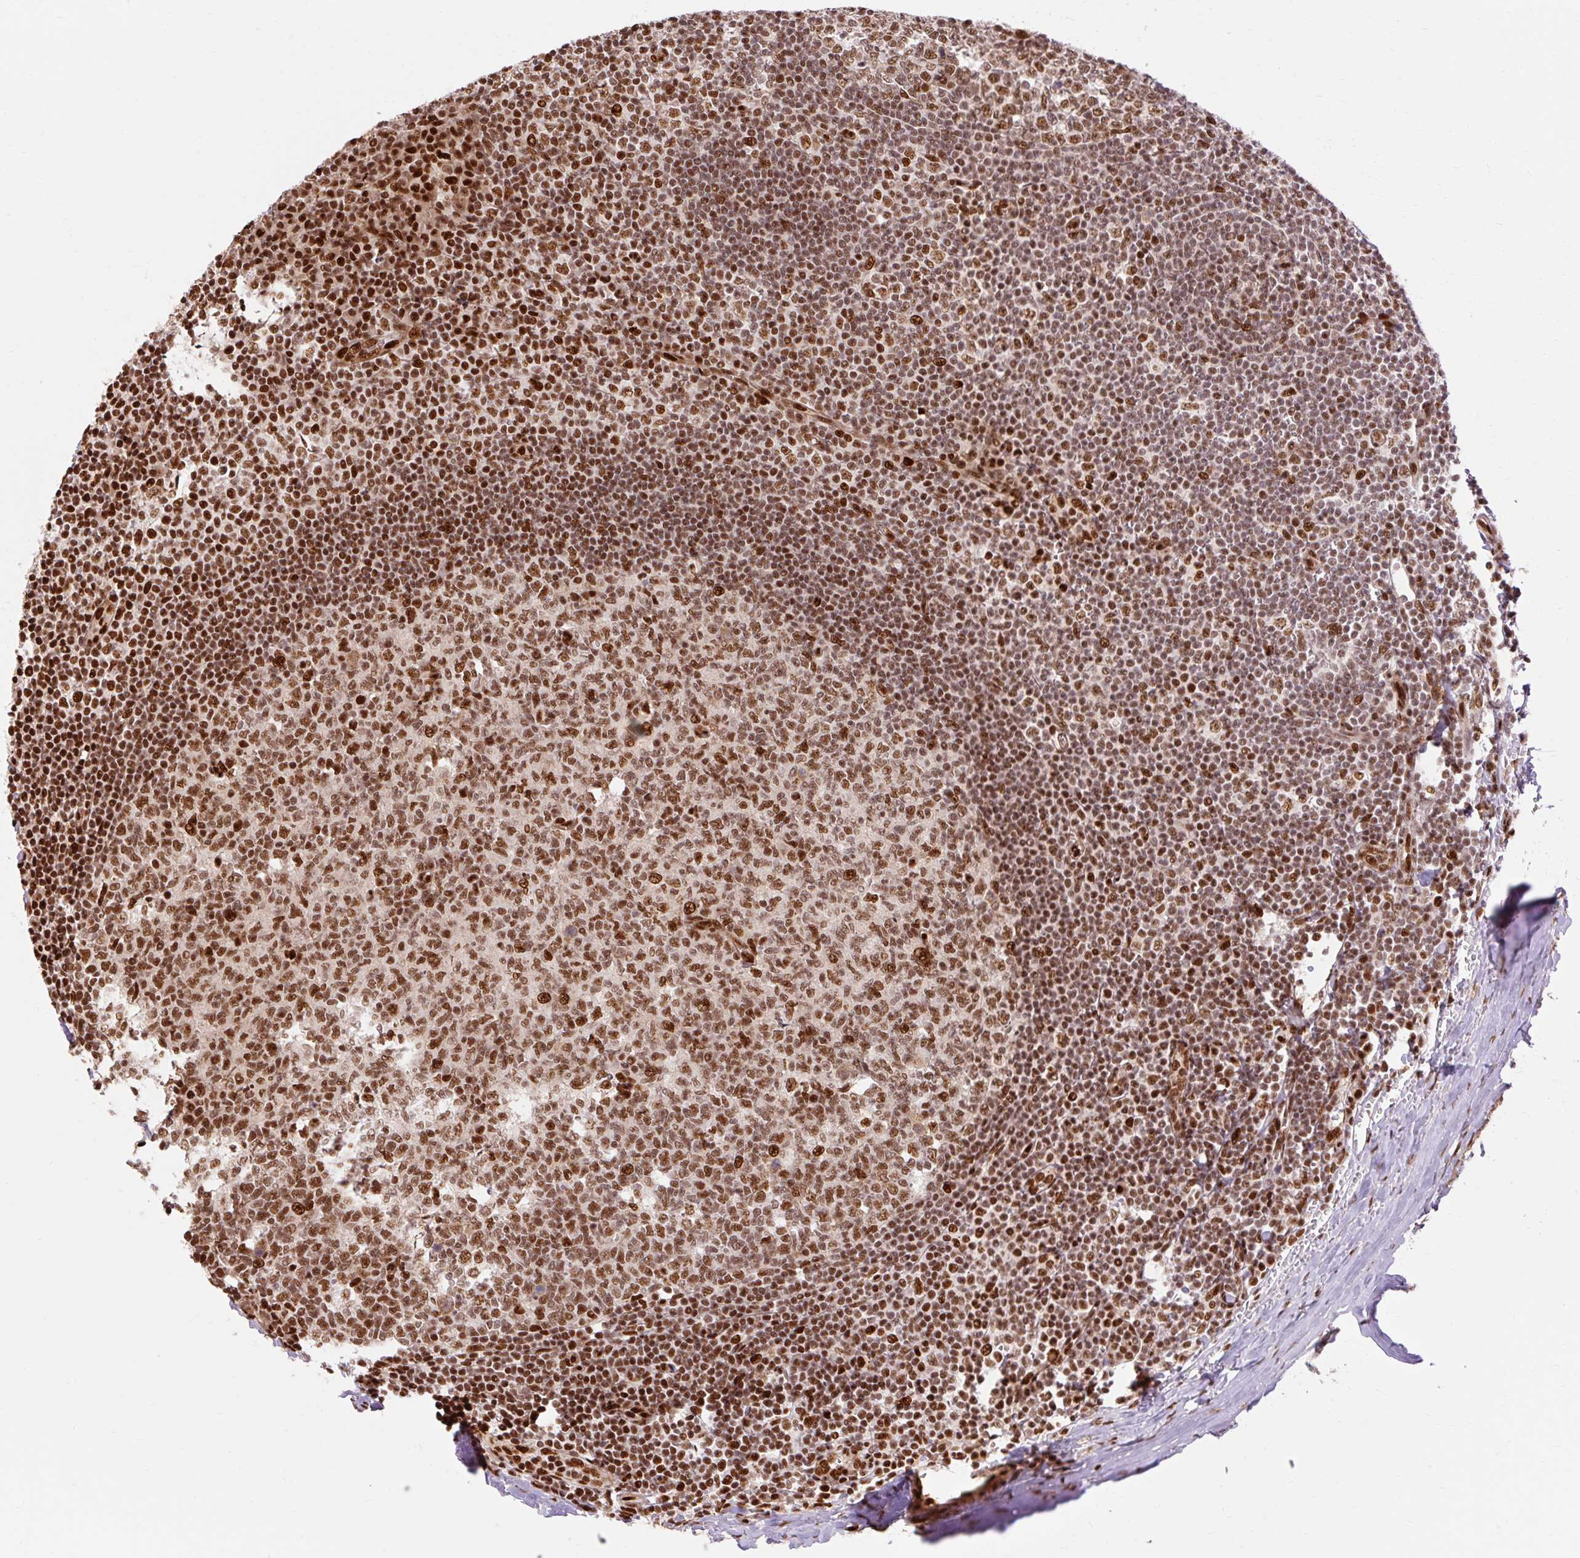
{"staining": {"intensity": "moderate", "quantity": "25%-75%", "location": "nuclear"}, "tissue": "tonsil", "cell_type": "Germinal center cells", "image_type": "normal", "snomed": [{"axis": "morphology", "description": "Normal tissue, NOS"}, {"axis": "topography", "description": "Tonsil"}], "caption": "Immunohistochemical staining of benign tonsil demonstrates moderate nuclear protein expression in approximately 25%-75% of germinal center cells. (DAB IHC, brown staining for protein, blue staining for nuclei).", "gene": "MECOM", "patient": {"sex": "male", "age": 27}}